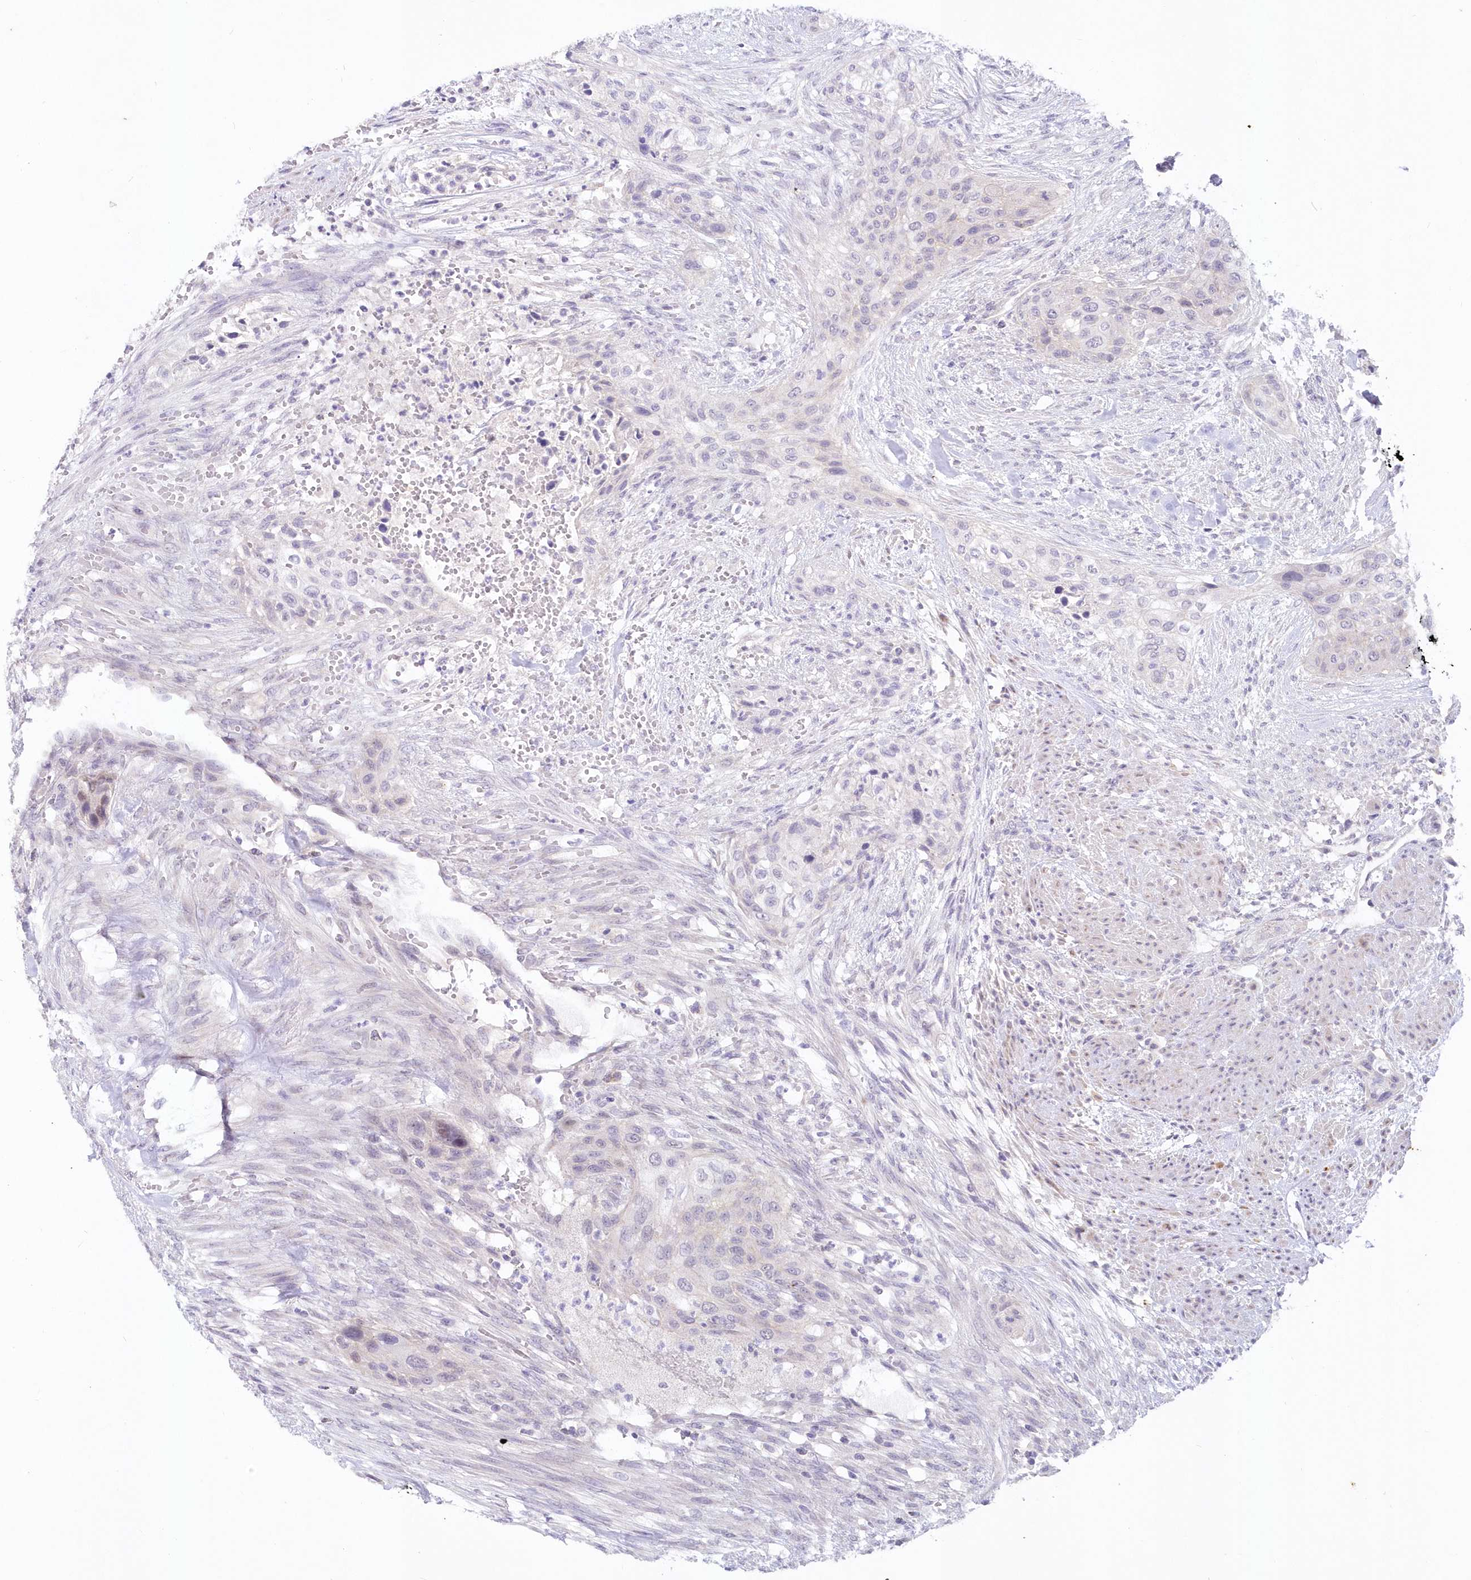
{"staining": {"intensity": "negative", "quantity": "none", "location": "none"}, "tissue": "urothelial cancer", "cell_type": "Tumor cells", "image_type": "cancer", "snomed": [{"axis": "morphology", "description": "Urothelial carcinoma, High grade"}, {"axis": "topography", "description": "Urinary bladder"}], "caption": "Human urothelial carcinoma (high-grade) stained for a protein using immunohistochemistry (IHC) demonstrates no positivity in tumor cells.", "gene": "SNED1", "patient": {"sex": "male", "age": 35}}